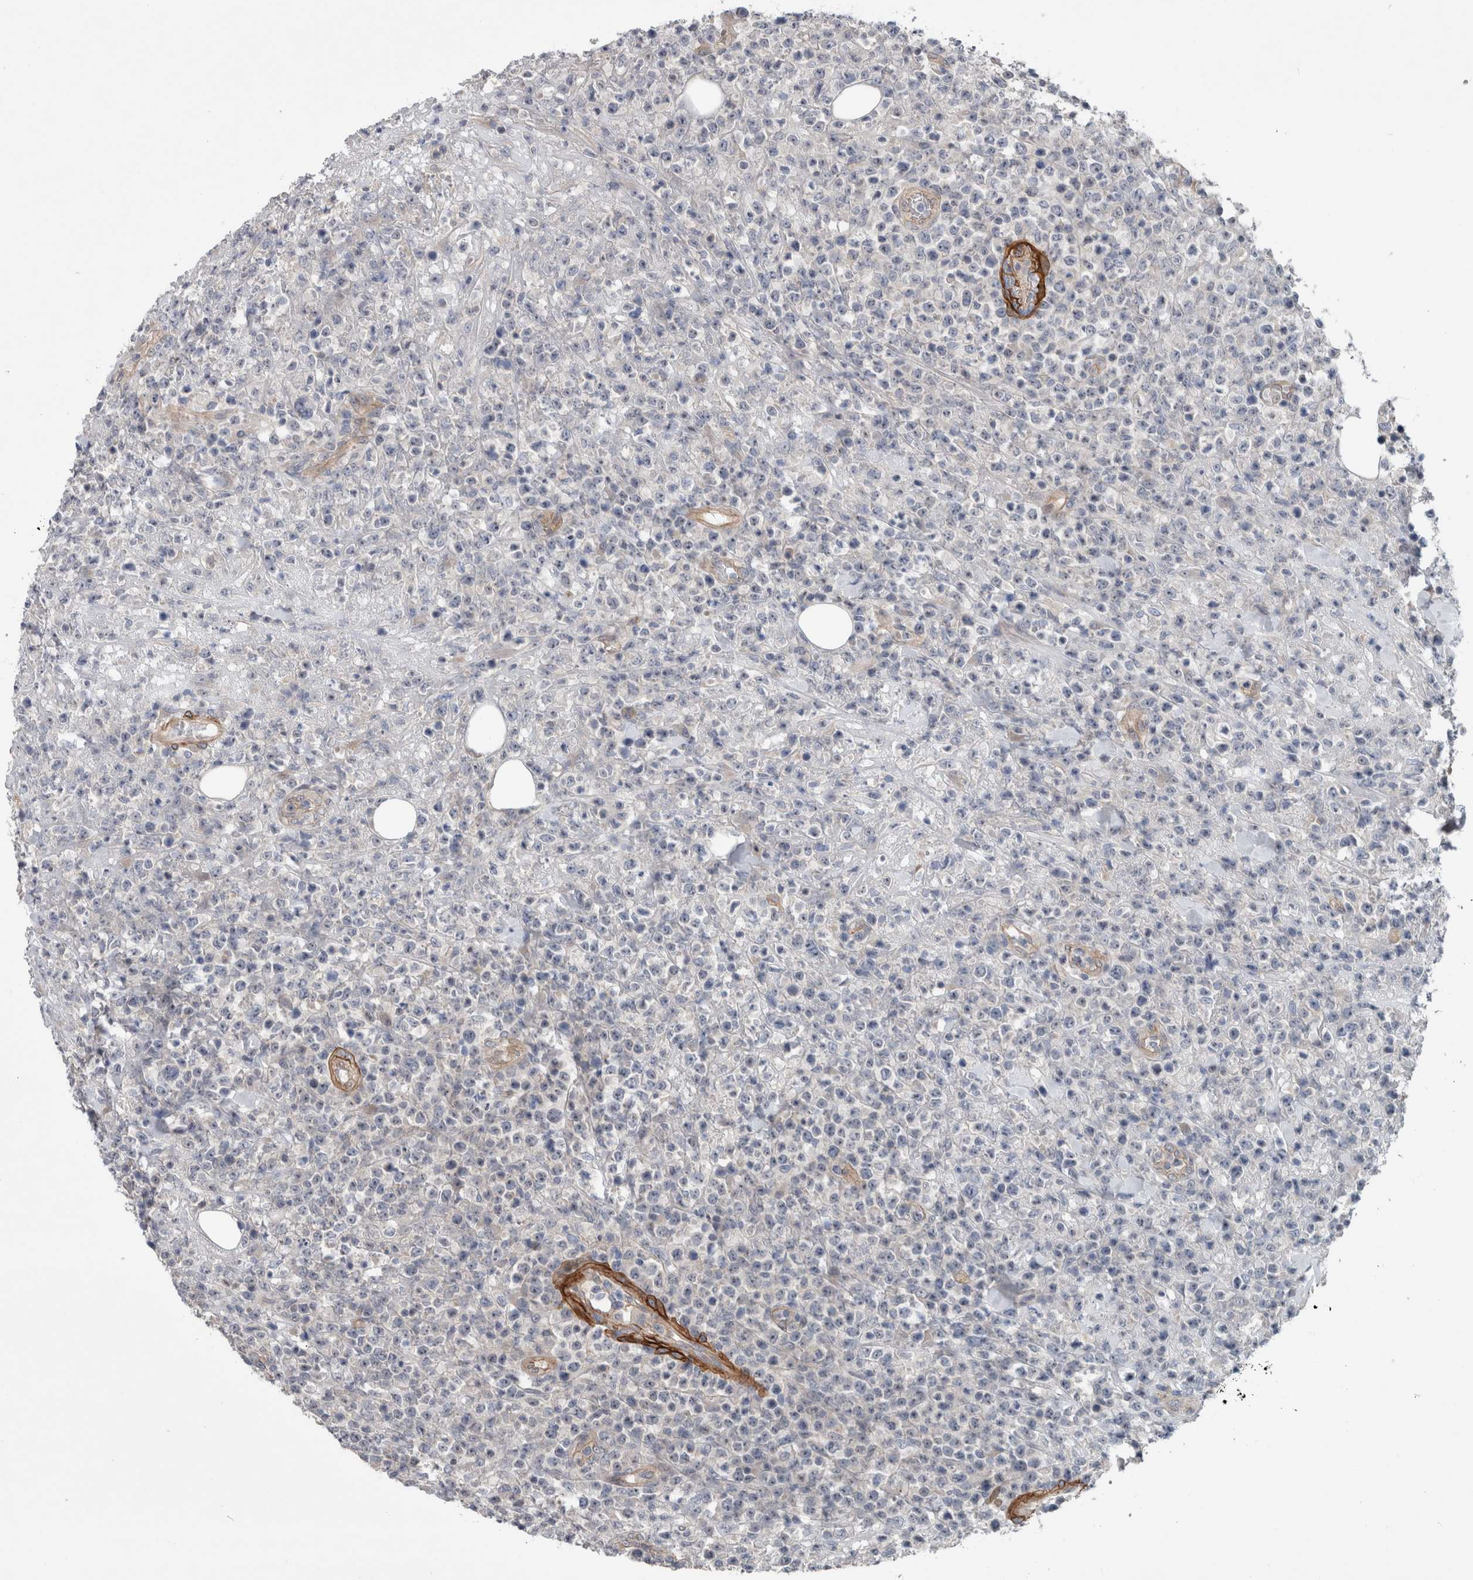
{"staining": {"intensity": "negative", "quantity": "none", "location": "none"}, "tissue": "lymphoma", "cell_type": "Tumor cells", "image_type": "cancer", "snomed": [{"axis": "morphology", "description": "Malignant lymphoma, non-Hodgkin's type, High grade"}, {"axis": "topography", "description": "Colon"}], "caption": "Tumor cells are negative for brown protein staining in lymphoma.", "gene": "BCAM", "patient": {"sex": "female", "age": 53}}